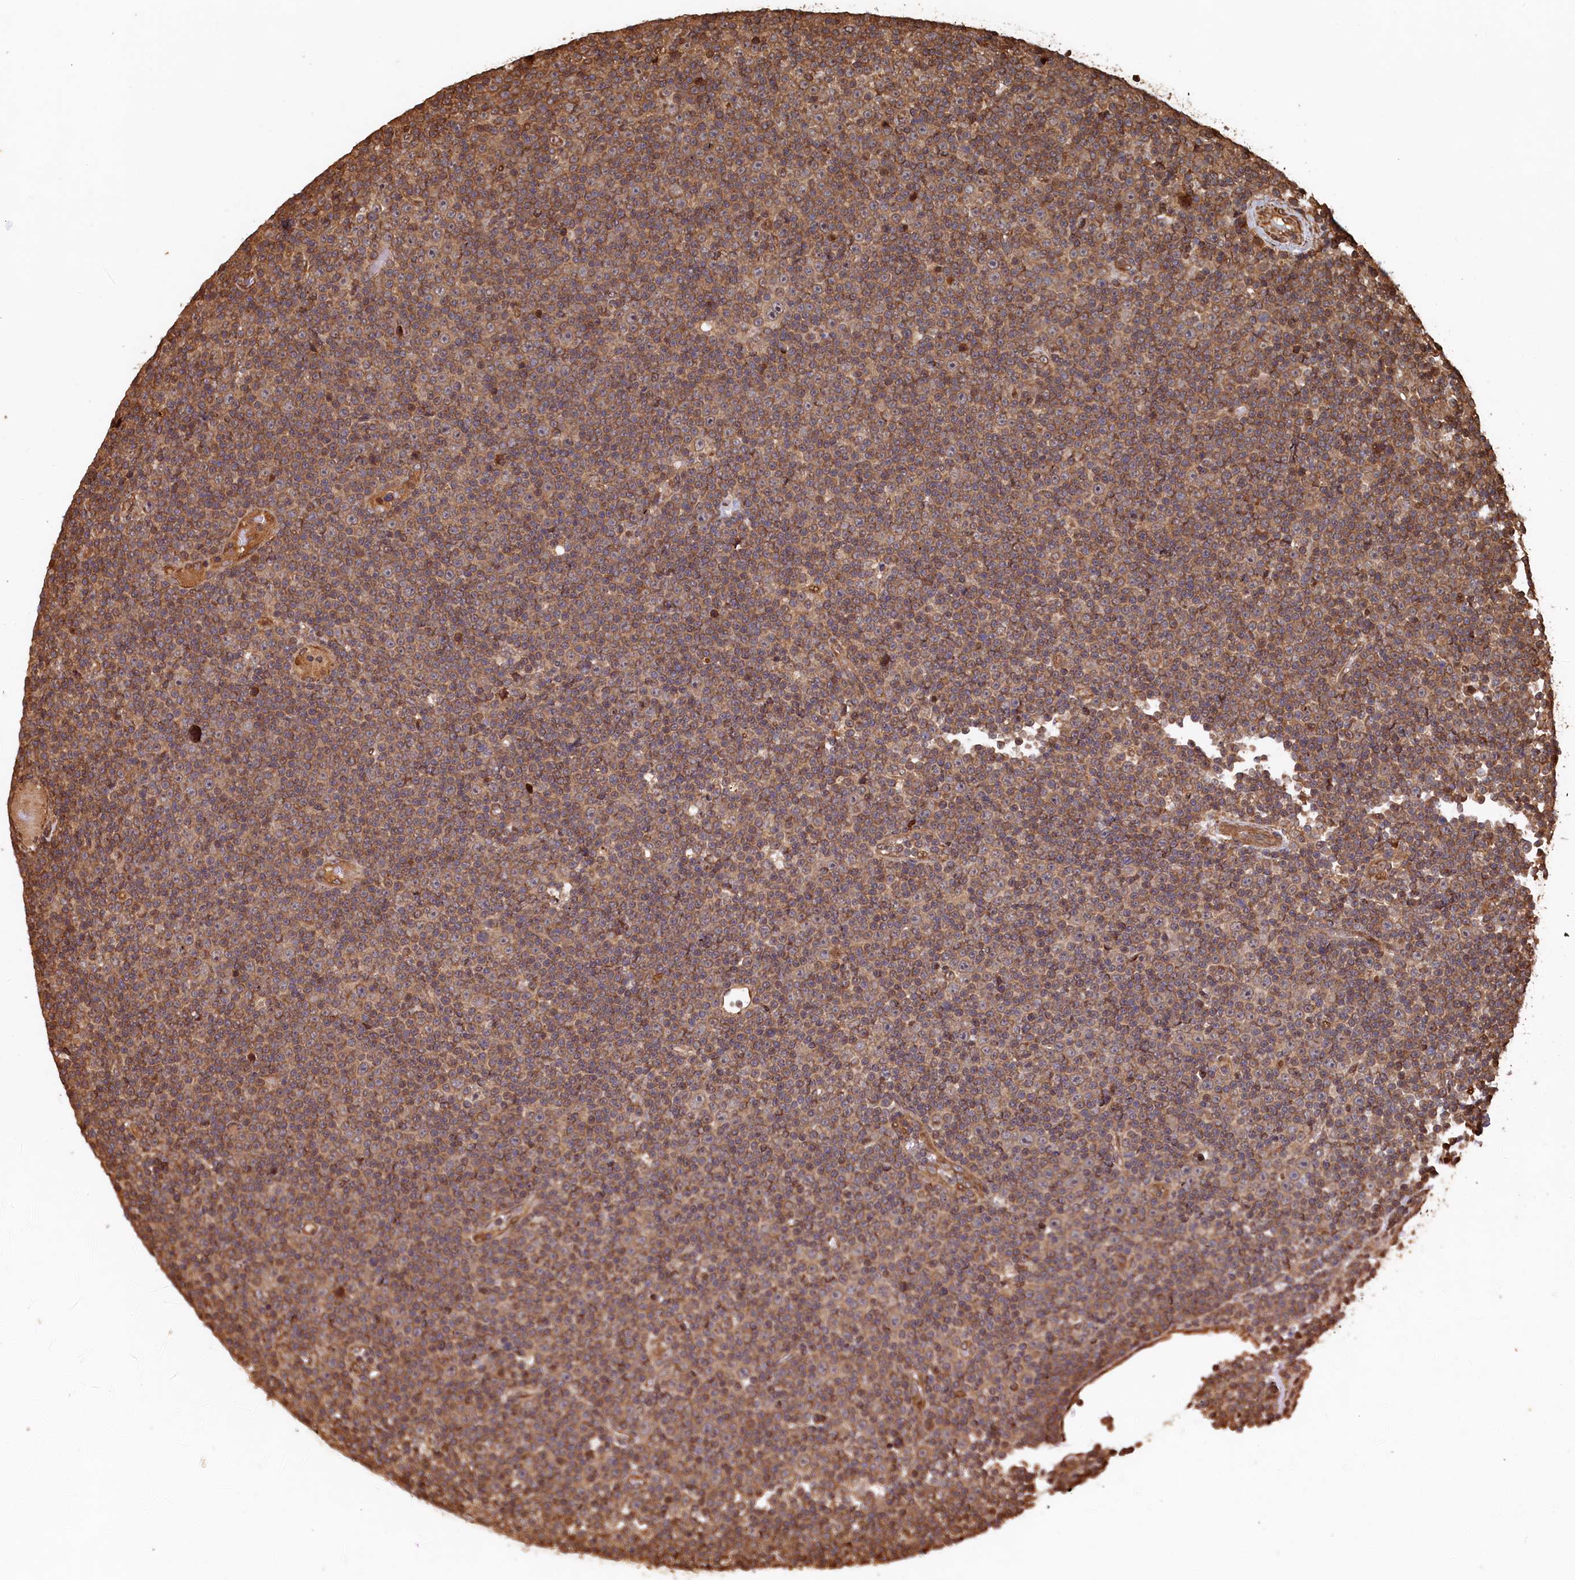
{"staining": {"intensity": "moderate", "quantity": ">75%", "location": "cytoplasmic/membranous"}, "tissue": "lymphoma", "cell_type": "Tumor cells", "image_type": "cancer", "snomed": [{"axis": "morphology", "description": "Malignant lymphoma, non-Hodgkin's type, Low grade"}, {"axis": "topography", "description": "Lymph node"}], "caption": "A medium amount of moderate cytoplasmic/membranous expression is present in approximately >75% of tumor cells in malignant lymphoma, non-Hodgkin's type (low-grade) tissue. The staining was performed using DAB (3,3'-diaminobenzidine), with brown indicating positive protein expression. Nuclei are stained blue with hematoxylin.", "gene": "PIGN", "patient": {"sex": "female", "age": 67}}